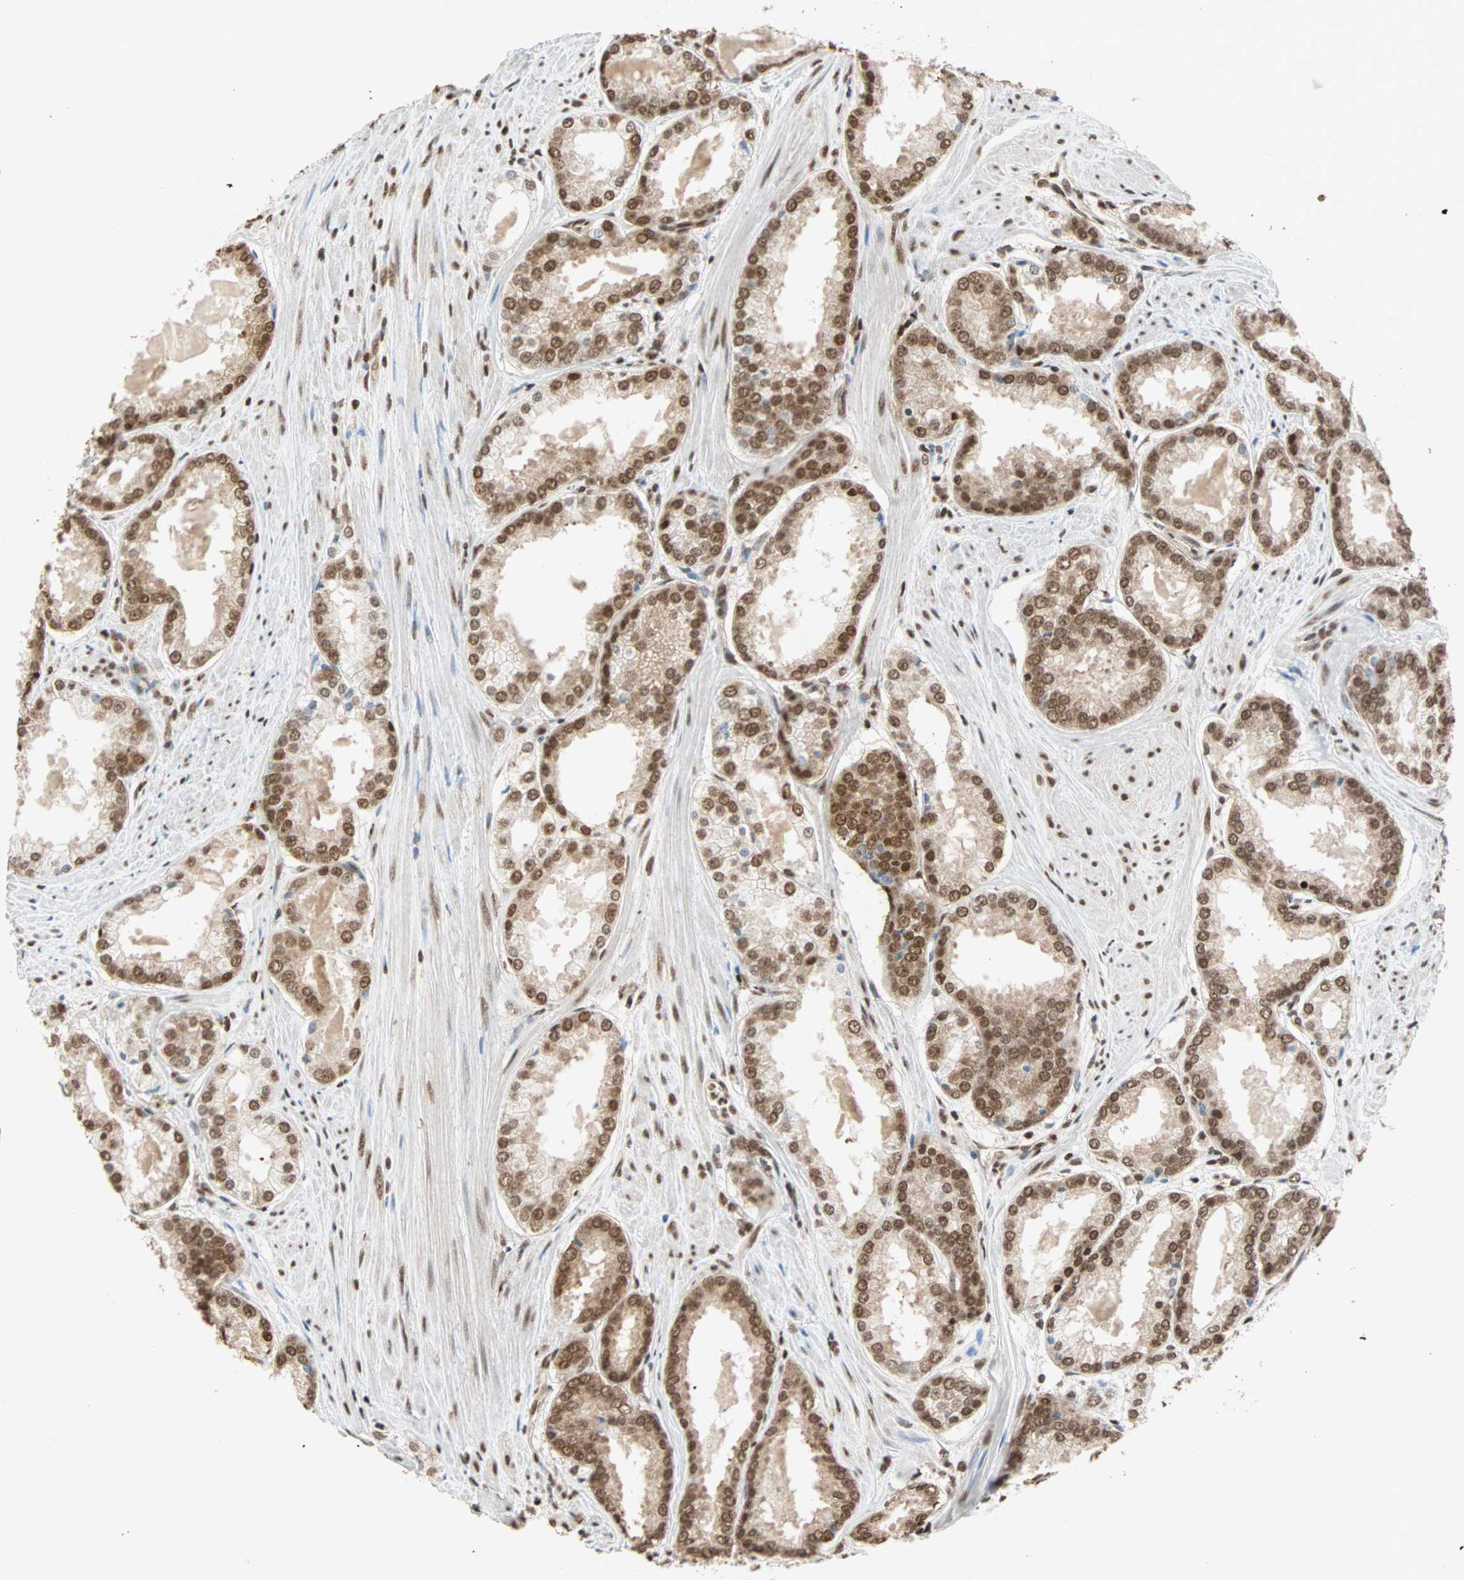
{"staining": {"intensity": "moderate", "quantity": ">75%", "location": "nuclear"}, "tissue": "prostate cancer", "cell_type": "Tumor cells", "image_type": "cancer", "snomed": [{"axis": "morphology", "description": "Adenocarcinoma, Low grade"}, {"axis": "topography", "description": "Prostate"}], "caption": "The image displays staining of prostate low-grade adenocarcinoma, revealing moderate nuclear protein positivity (brown color) within tumor cells.", "gene": "DAZAP1", "patient": {"sex": "male", "age": 64}}